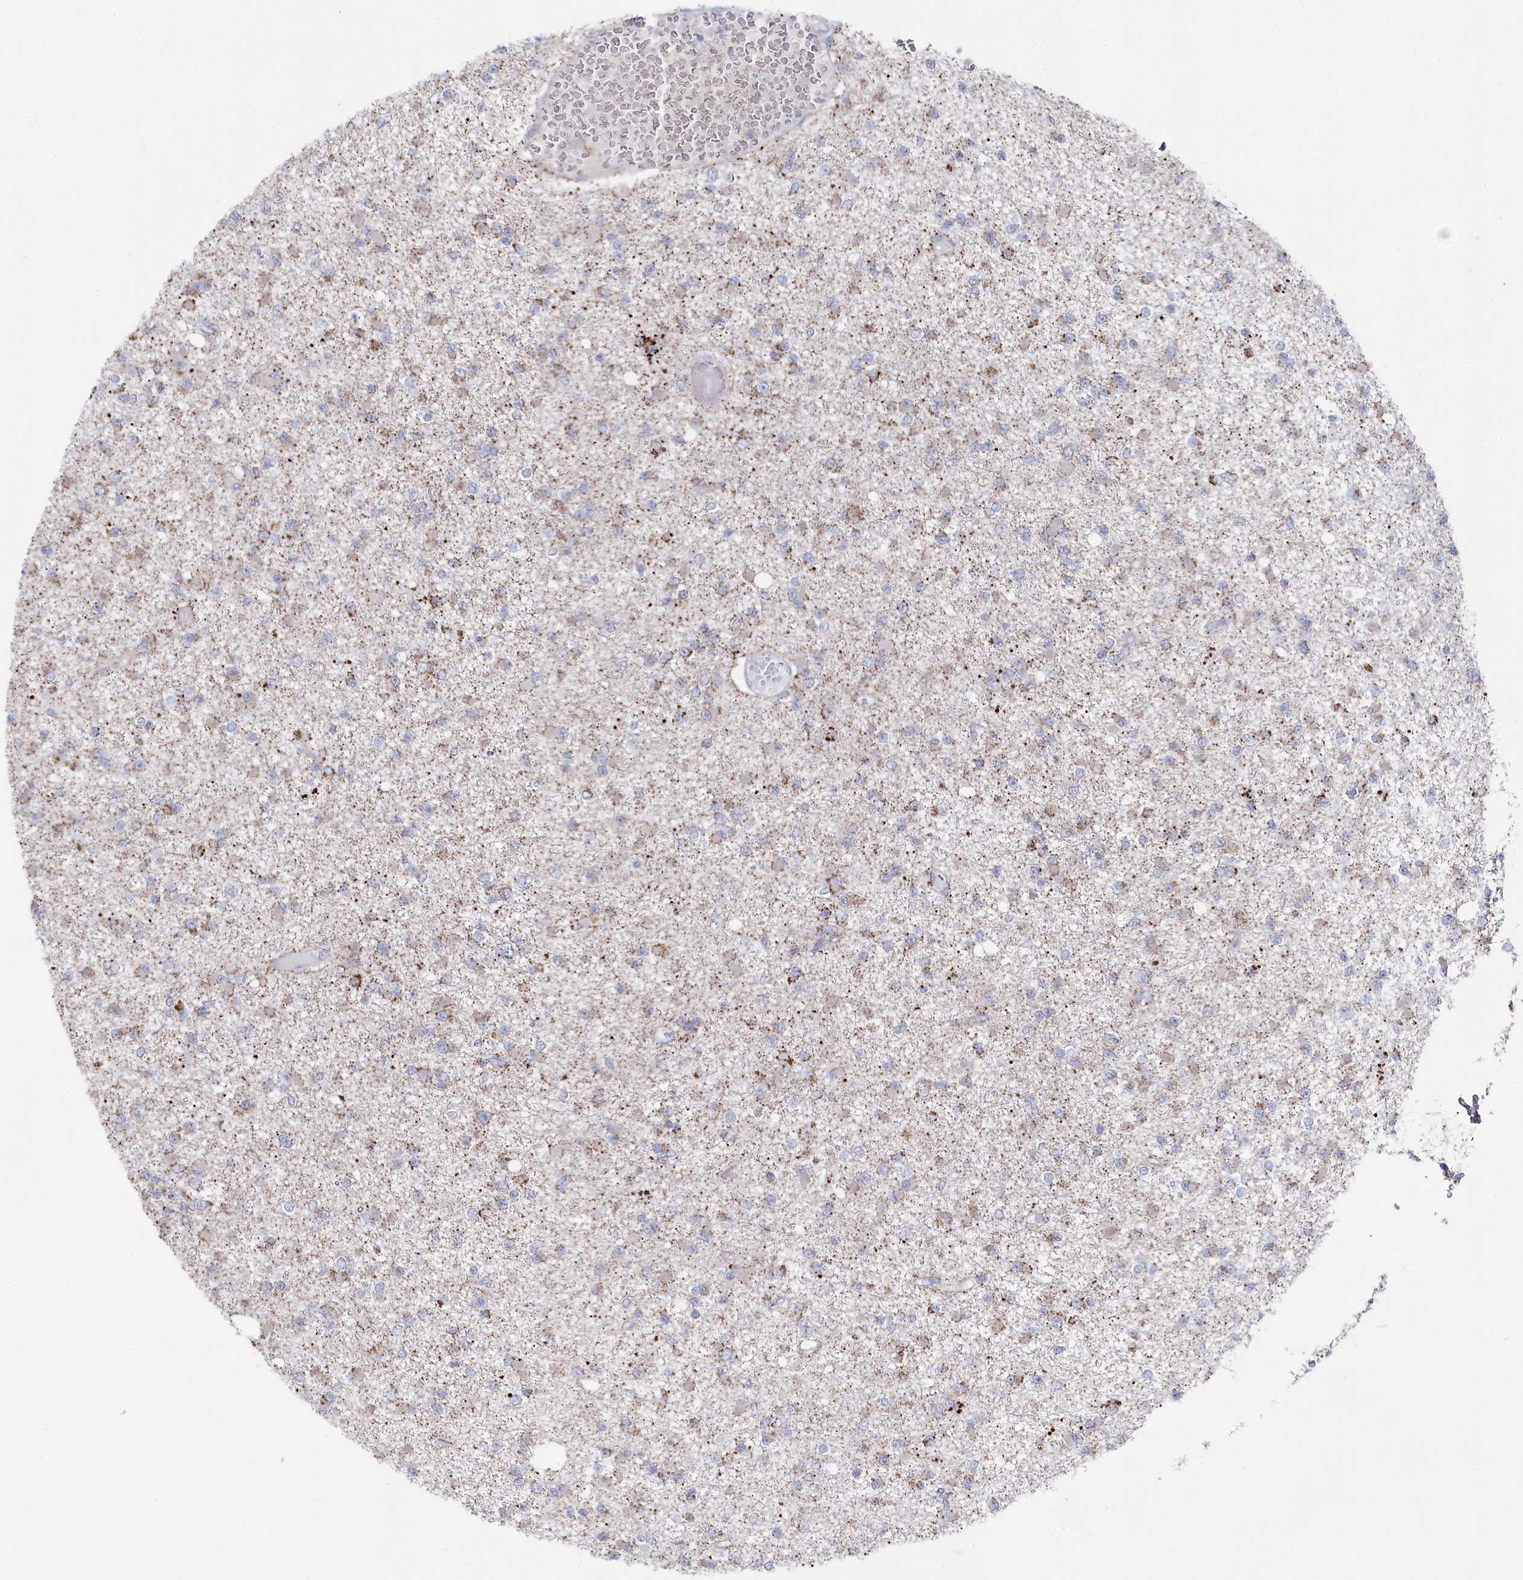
{"staining": {"intensity": "weak", "quantity": "25%-75%", "location": "cytoplasmic/membranous"}, "tissue": "glioma", "cell_type": "Tumor cells", "image_type": "cancer", "snomed": [{"axis": "morphology", "description": "Glioma, malignant, Low grade"}, {"axis": "topography", "description": "Brain"}], "caption": "DAB (3,3'-diaminobenzidine) immunohistochemical staining of human glioma shows weak cytoplasmic/membranous protein expression in about 25%-75% of tumor cells. (Stains: DAB in brown, nuclei in blue, Microscopy: brightfield microscopy at high magnification).", "gene": "GLS2", "patient": {"sex": "female", "age": 22}}